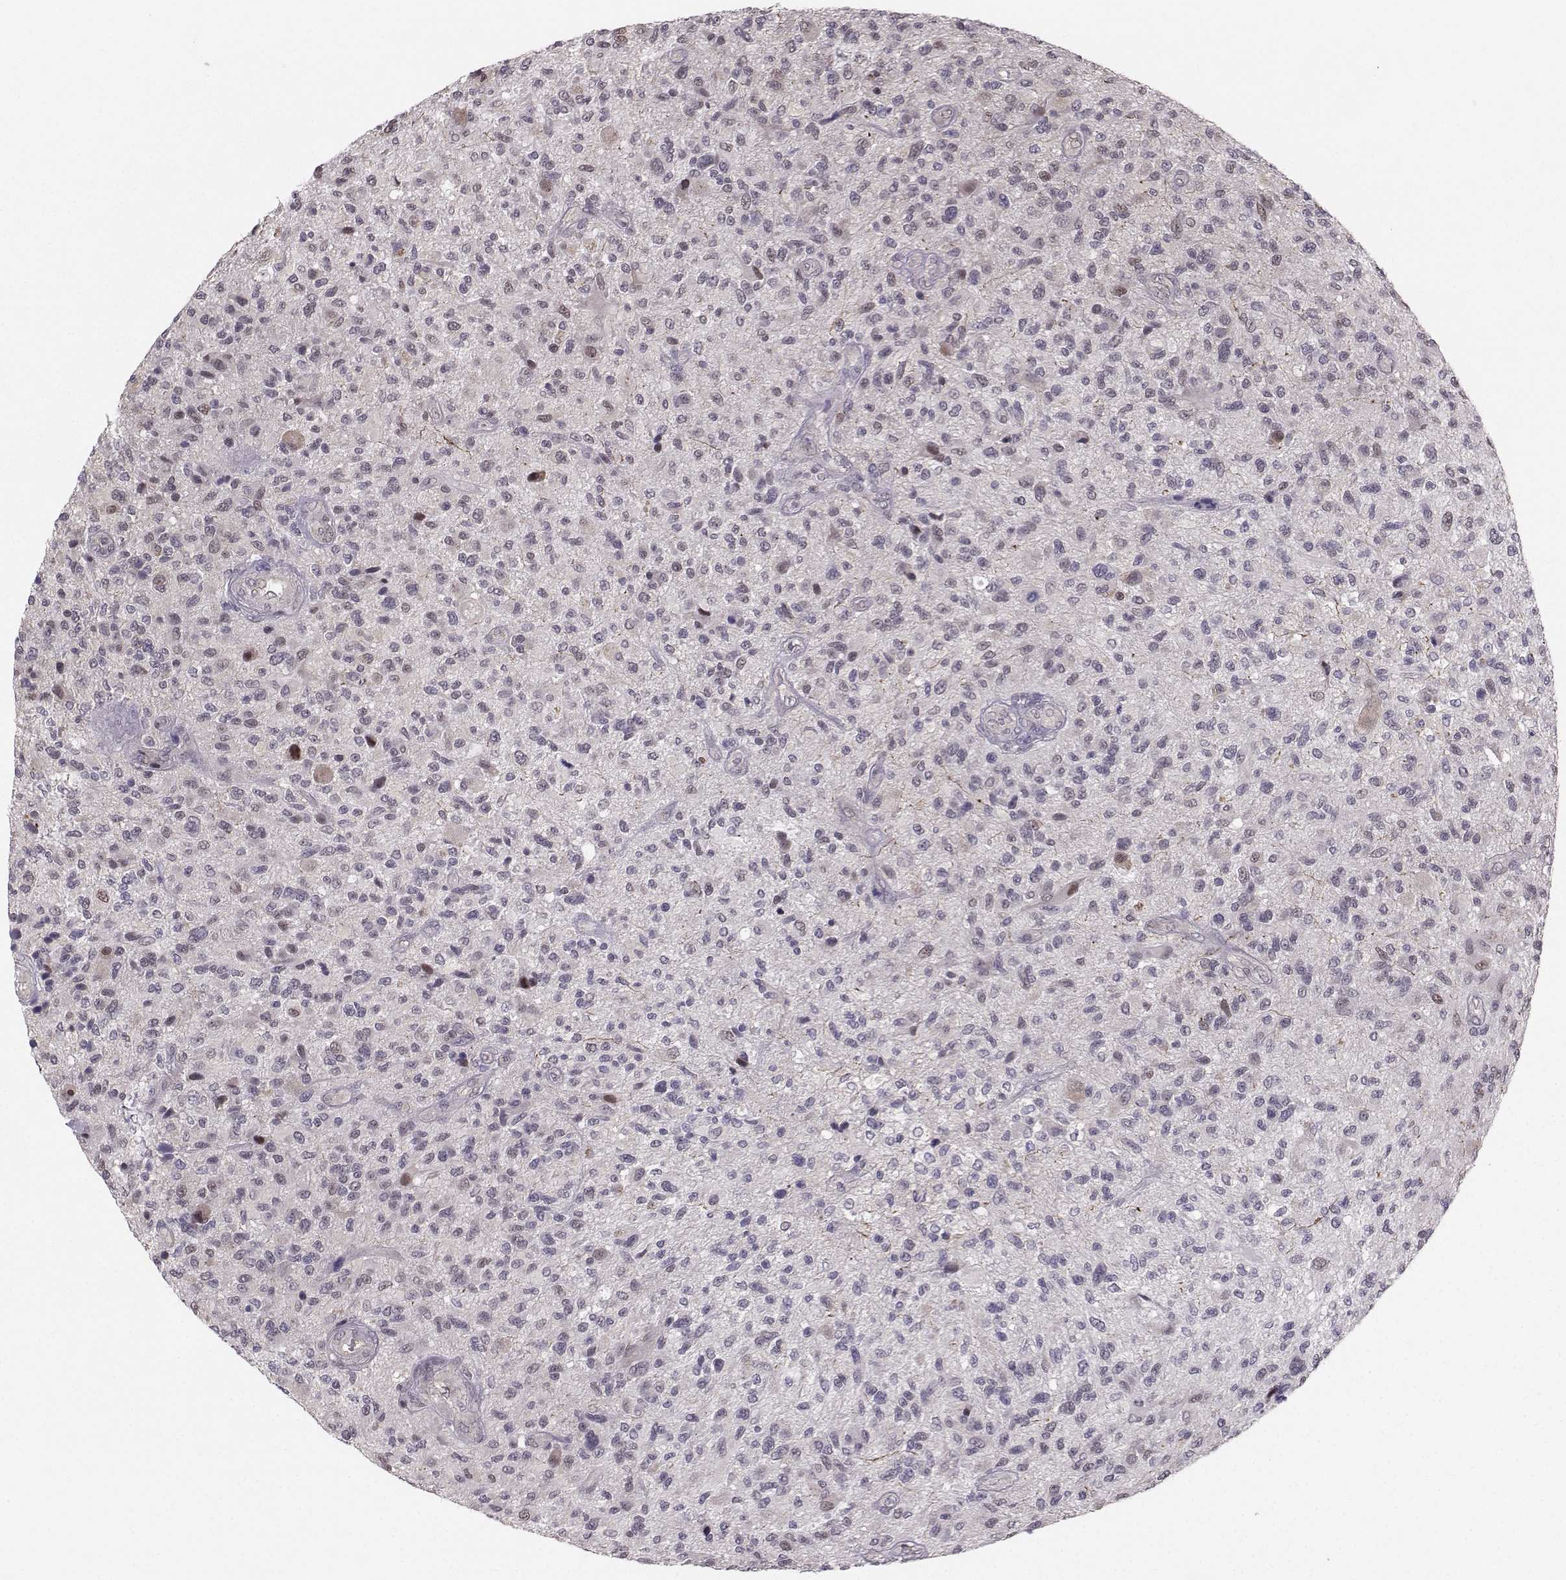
{"staining": {"intensity": "weak", "quantity": "<25%", "location": "nuclear"}, "tissue": "glioma", "cell_type": "Tumor cells", "image_type": "cancer", "snomed": [{"axis": "morphology", "description": "Glioma, malignant, High grade"}, {"axis": "topography", "description": "Brain"}], "caption": "Malignant glioma (high-grade) stained for a protein using IHC reveals no expression tumor cells.", "gene": "PKP2", "patient": {"sex": "male", "age": 47}}